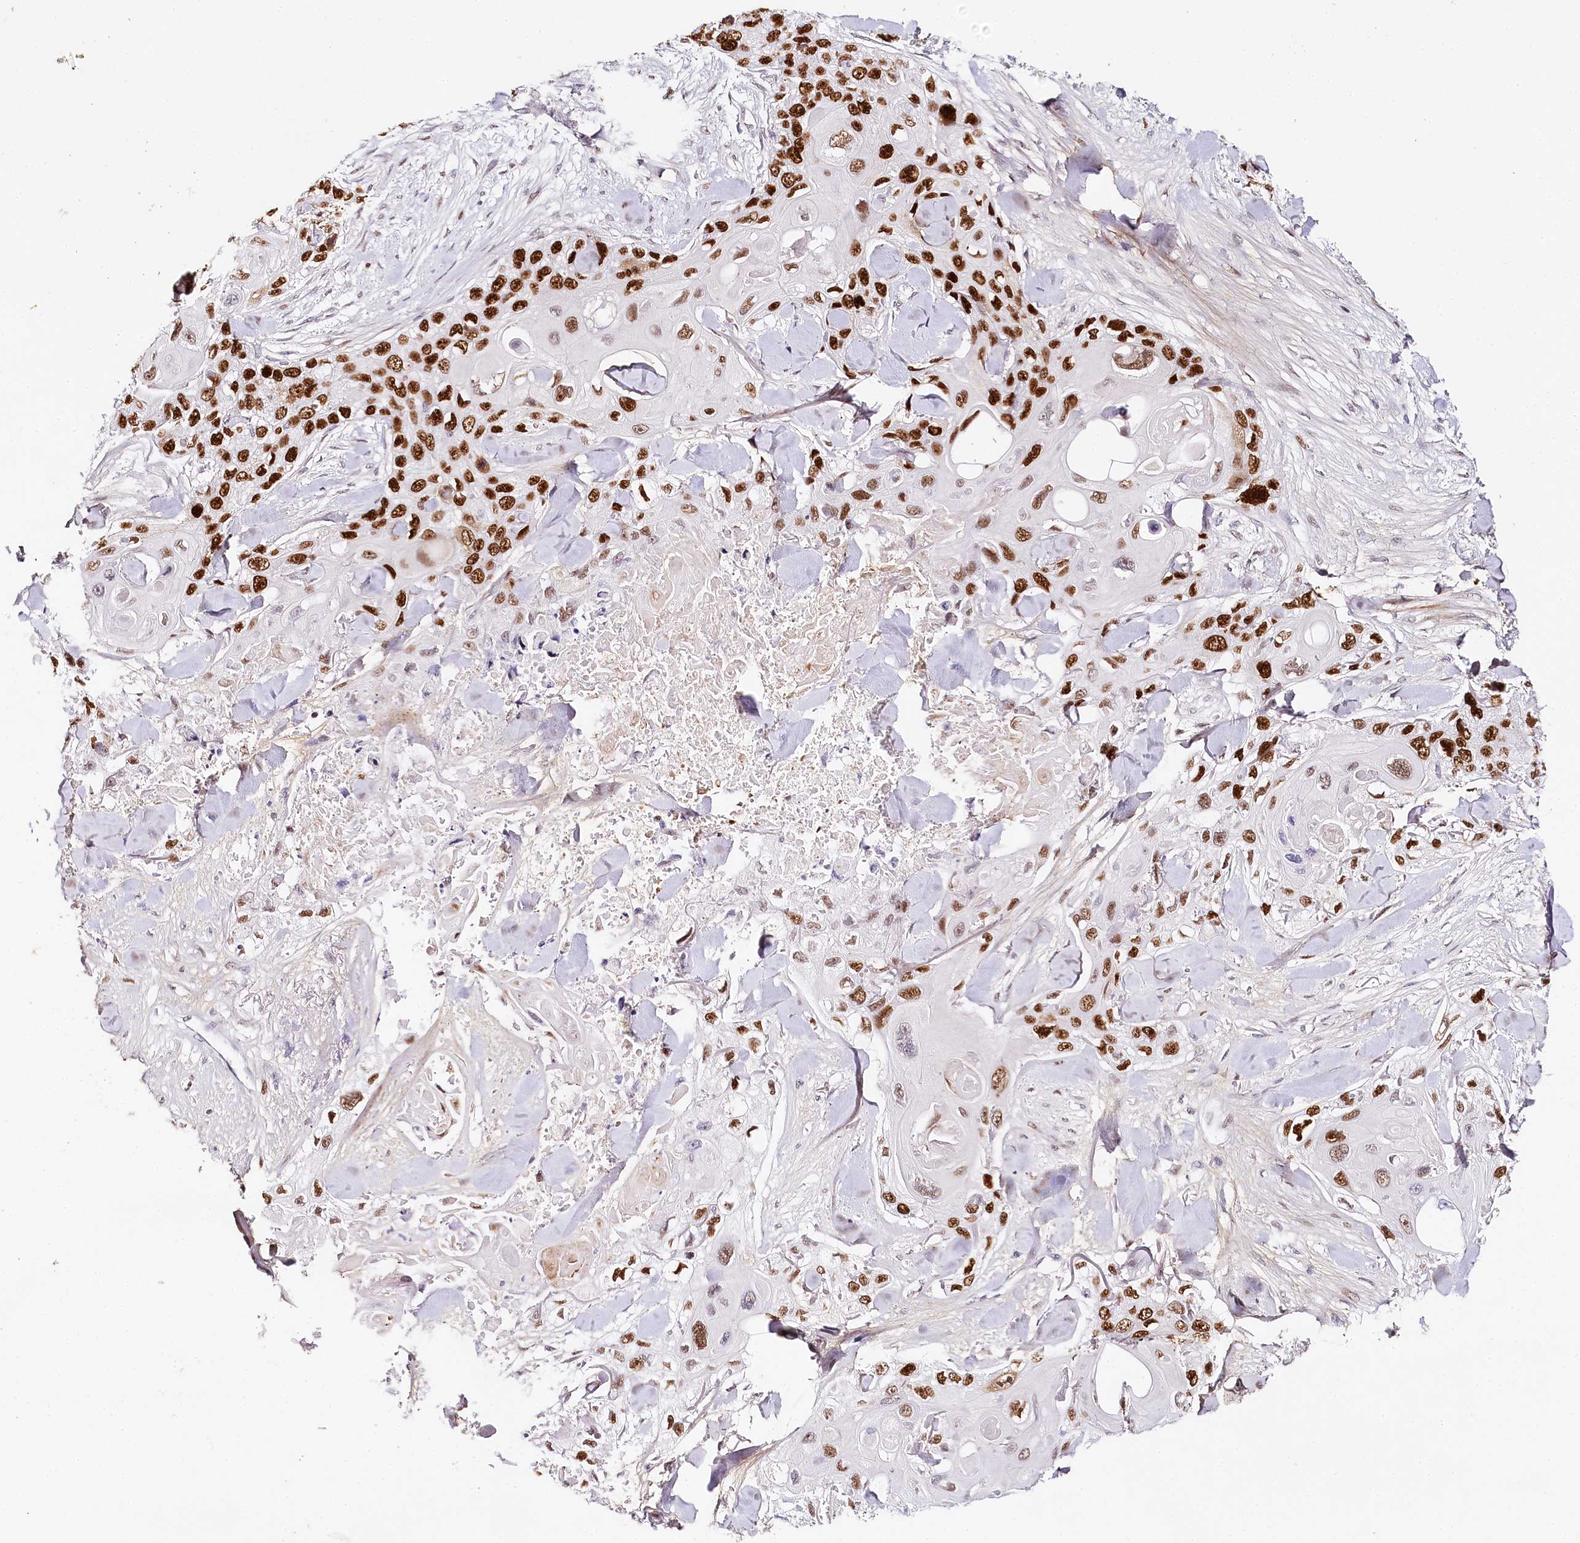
{"staining": {"intensity": "strong", "quantity": ">75%", "location": "nuclear"}, "tissue": "skin cancer", "cell_type": "Tumor cells", "image_type": "cancer", "snomed": [{"axis": "morphology", "description": "Normal tissue, NOS"}, {"axis": "morphology", "description": "Squamous cell carcinoma, NOS"}, {"axis": "topography", "description": "Skin"}], "caption": "The photomicrograph reveals staining of skin squamous cell carcinoma, revealing strong nuclear protein staining (brown color) within tumor cells.", "gene": "TP53", "patient": {"sex": "male", "age": 72}}